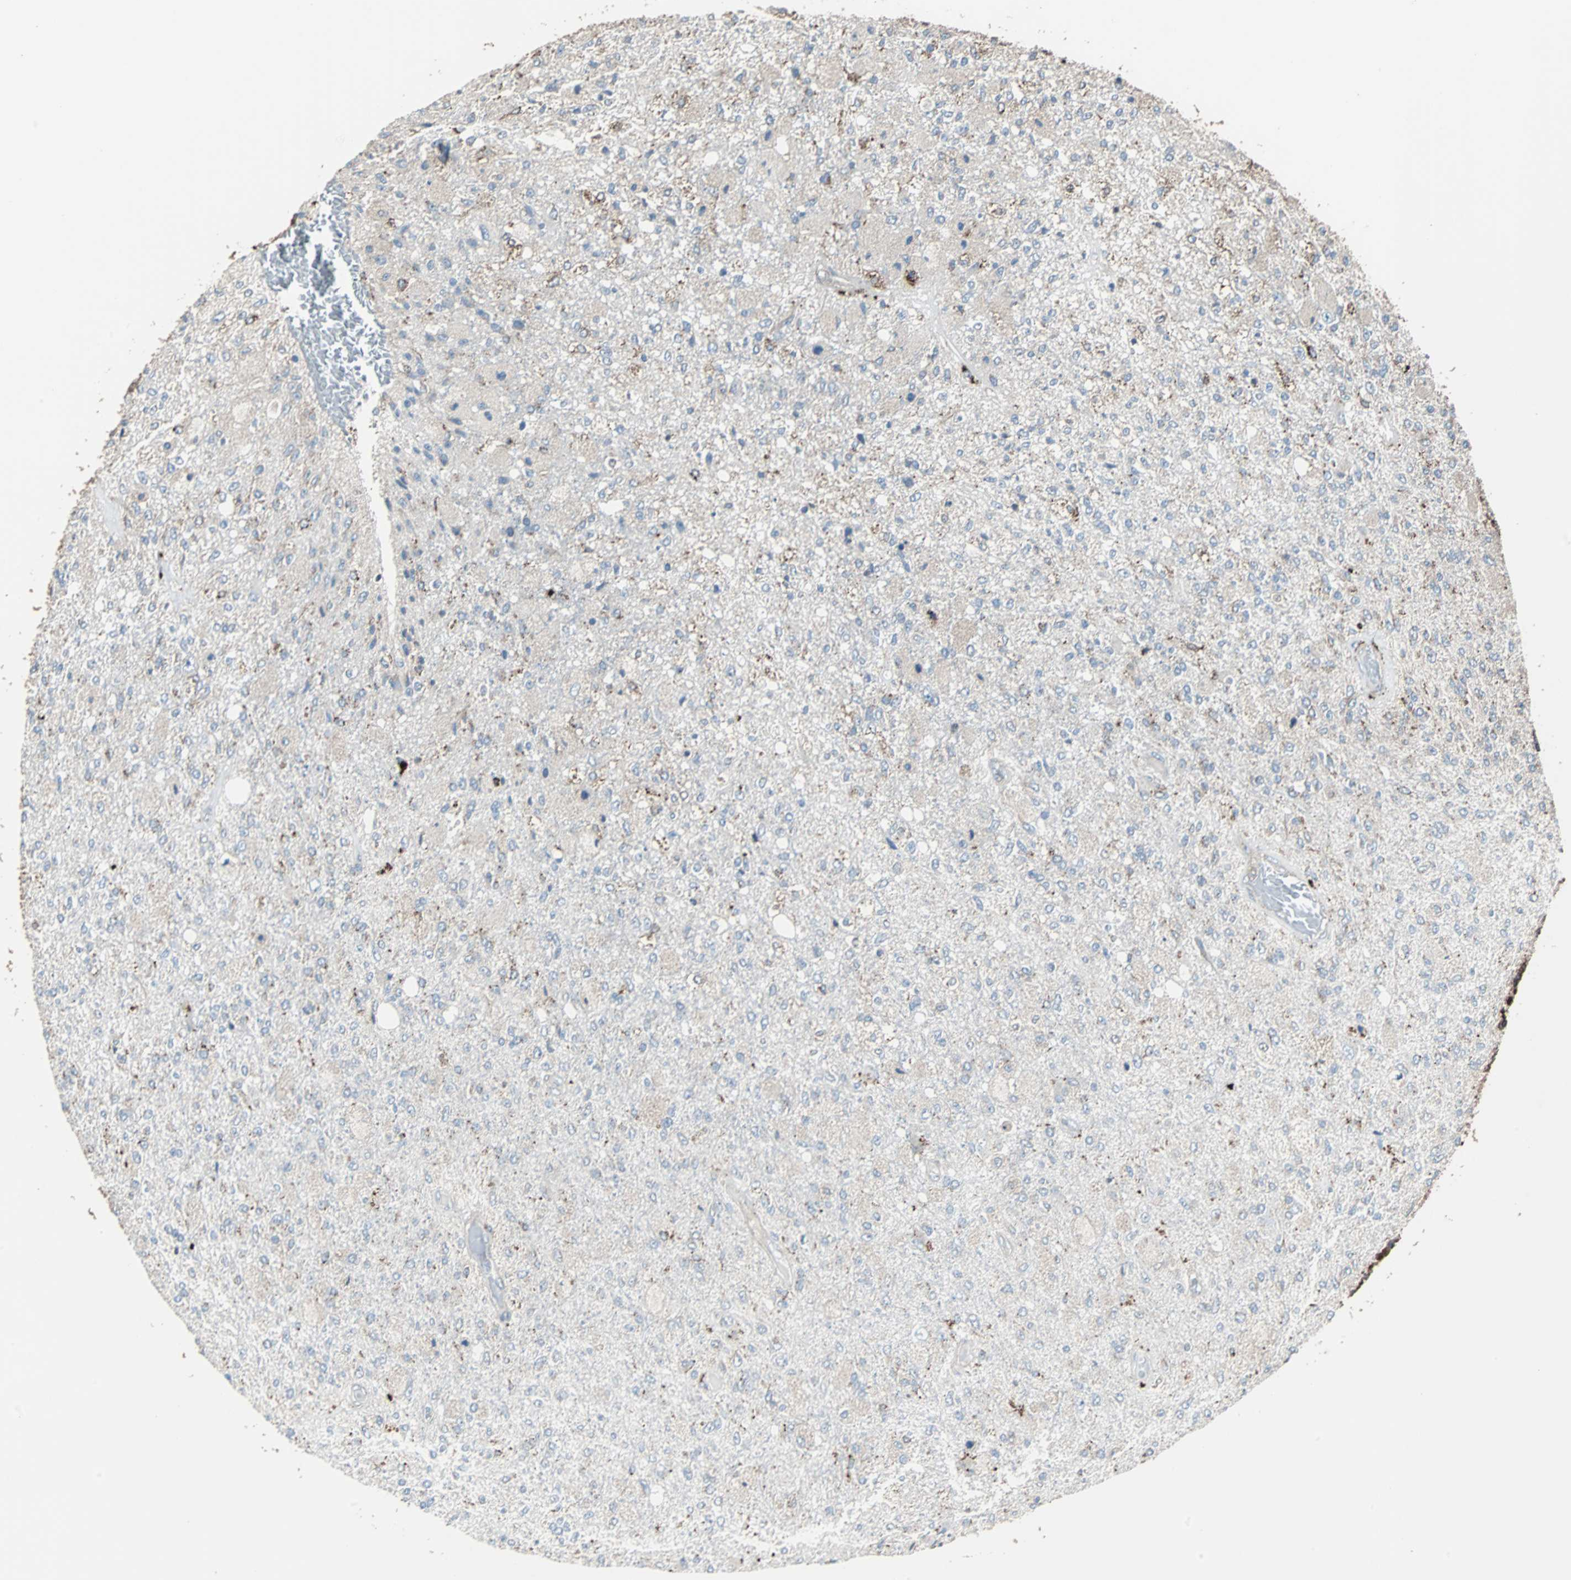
{"staining": {"intensity": "weak", "quantity": "25%-75%", "location": "cytoplasmic/membranous"}, "tissue": "glioma", "cell_type": "Tumor cells", "image_type": "cancer", "snomed": [{"axis": "morphology", "description": "Normal tissue, NOS"}, {"axis": "morphology", "description": "Glioma, malignant, High grade"}, {"axis": "topography", "description": "Cerebral cortex"}], "caption": "Protein staining by immunohistochemistry (IHC) demonstrates weak cytoplasmic/membranous expression in about 25%-75% of tumor cells in glioma.", "gene": "RELA", "patient": {"sex": "male", "age": 77}}